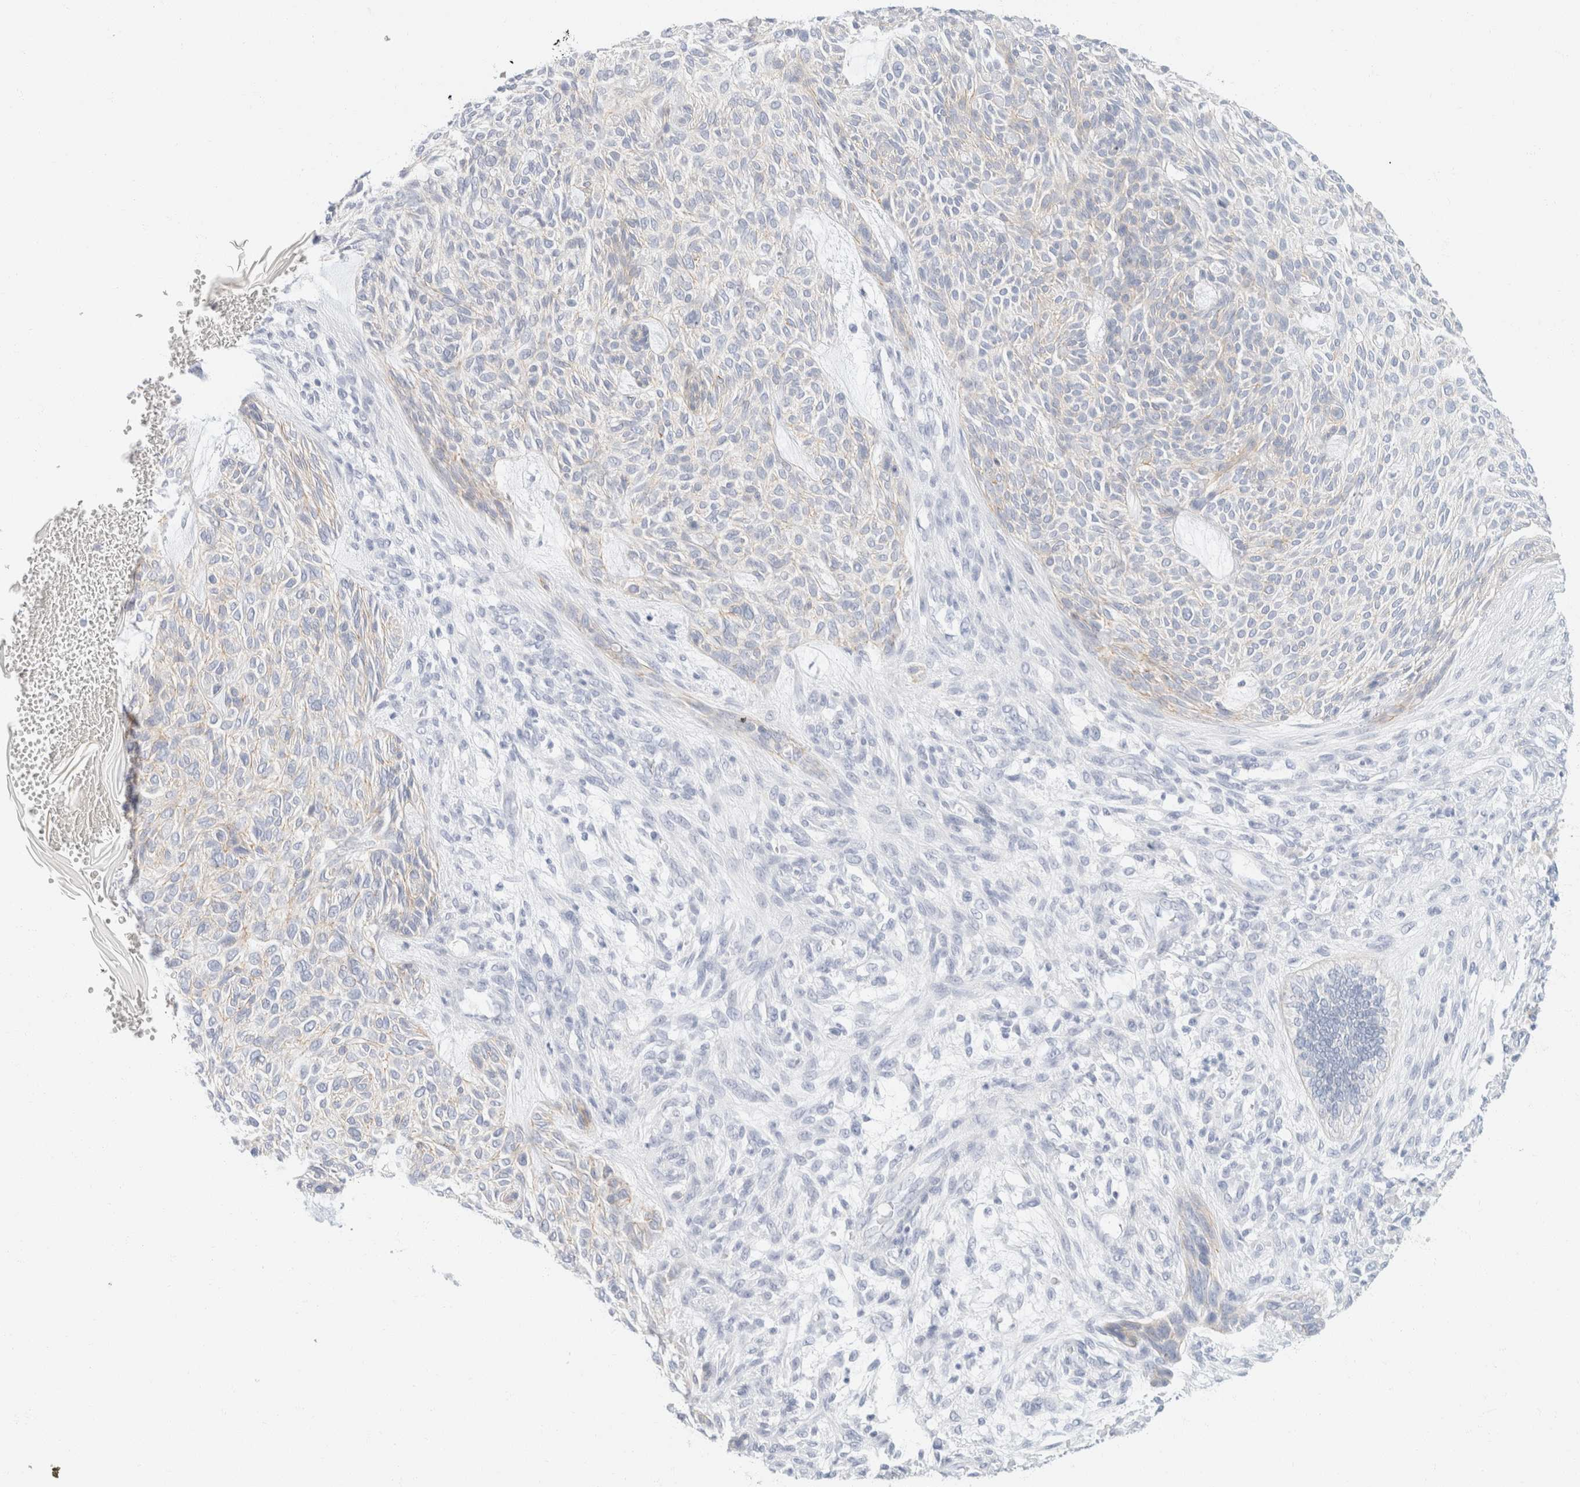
{"staining": {"intensity": "weak", "quantity": "<25%", "location": "cytoplasmic/membranous"}, "tissue": "skin cancer", "cell_type": "Tumor cells", "image_type": "cancer", "snomed": [{"axis": "morphology", "description": "Basal cell carcinoma"}, {"axis": "topography", "description": "Skin"}], "caption": "Skin basal cell carcinoma stained for a protein using IHC reveals no staining tumor cells.", "gene": "KRT20", "patient": {"sex": "male", "age": 55}}